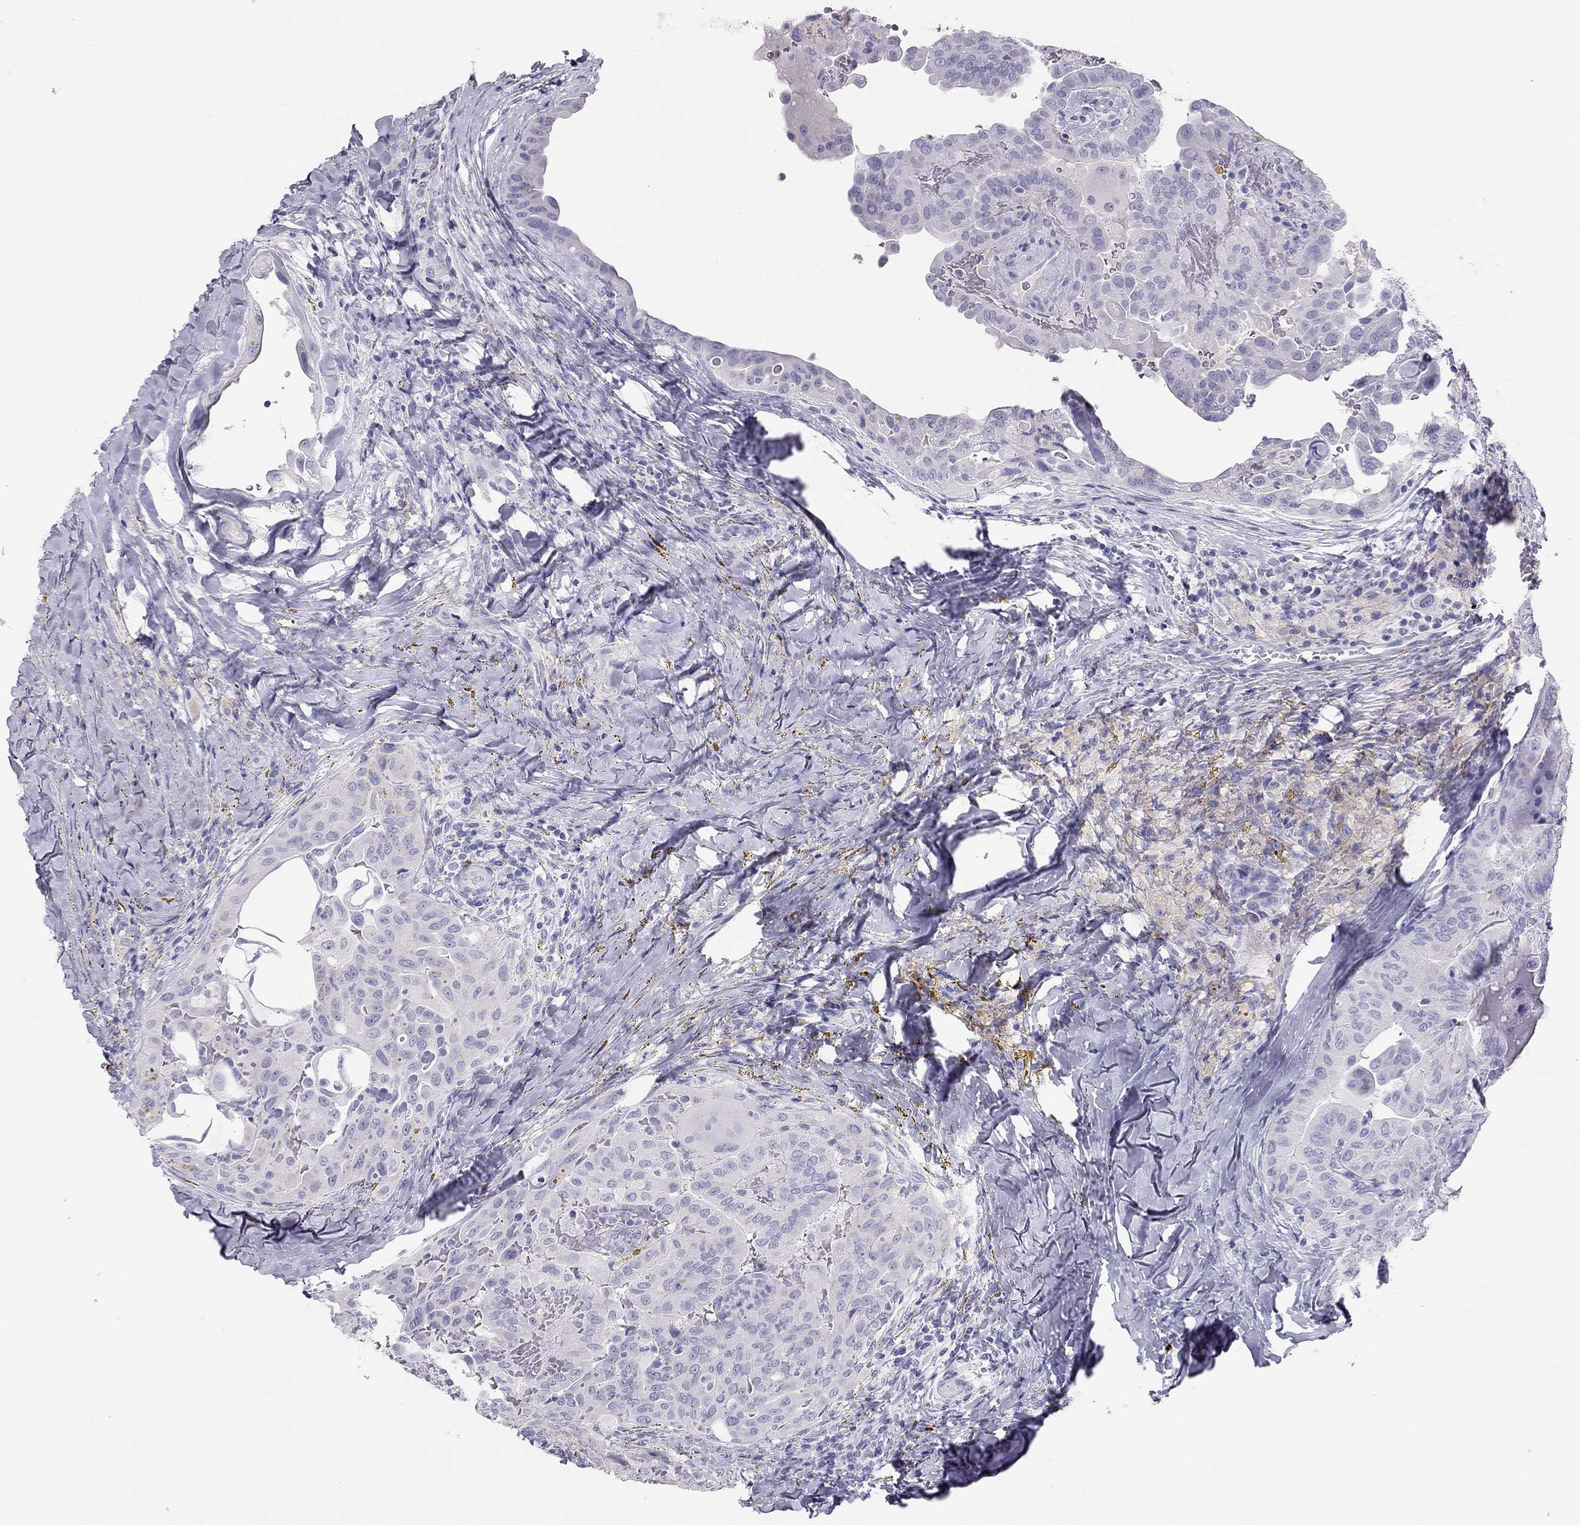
{"staining": {"intensity": "negative", "quantity": "none", "location": "none"}, "tissue": "thyroid cancer", "cell_type": "Tumor cells", "image_type": "cancer", "snomed": [{"axis": "morphology", "description": "Papillary adenocarcinoma, NOS"}, {"axis": "topography", "description": "Thyroid gland"}], "caption": "Image shows no significant protein expression in tumor cells of thyroid cancer (papillary adenocarcinoma).", "gene": "KLRG1", "patient": {"sex": "female", "age": 68}}